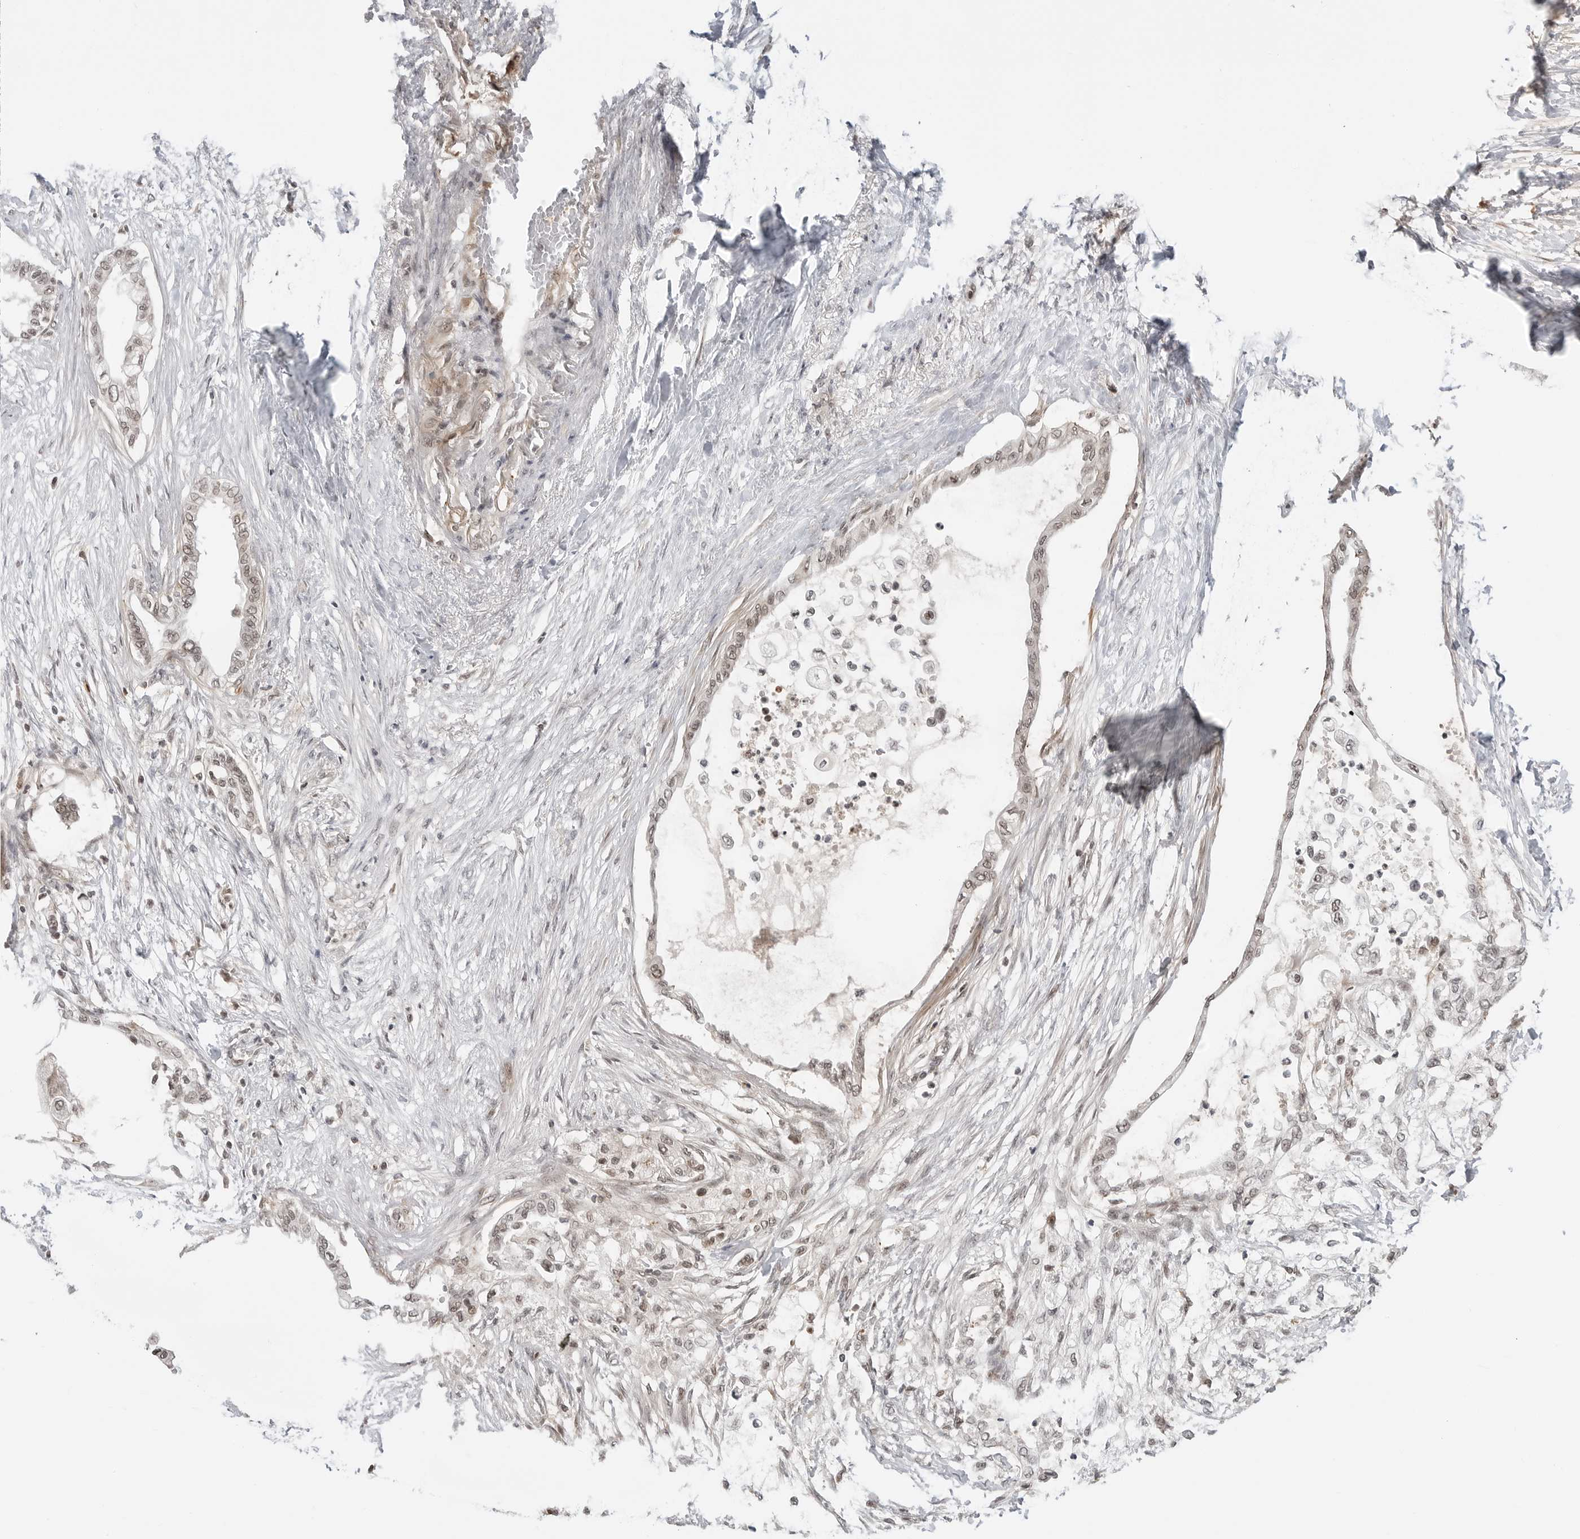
{"staining": {"intensity": "moderate", "quantity": ">75%", "location": "nuclear"}, "tissue": "pancreatic cancer", "cell_type": "Tumor cells", "image_type": "cancer", "snomed": [{"axis": "morphology", "description": "Normal tissue, NOS"}, {"axis": "morphology", "description": "Adenocarcinoma, NOS"}, {"axis": "topography", "description": "Pancreas"}, {"axis": "topography", "description": "Duodenum"}], "caption": "Human pancreatic cancer stained for a protein (brown) demonstrates moderate nuclear positive positivity in approximately >75% of tumor cells.", "gene": "C8orf33", "patient": {"sex": "female", "age": 60}}